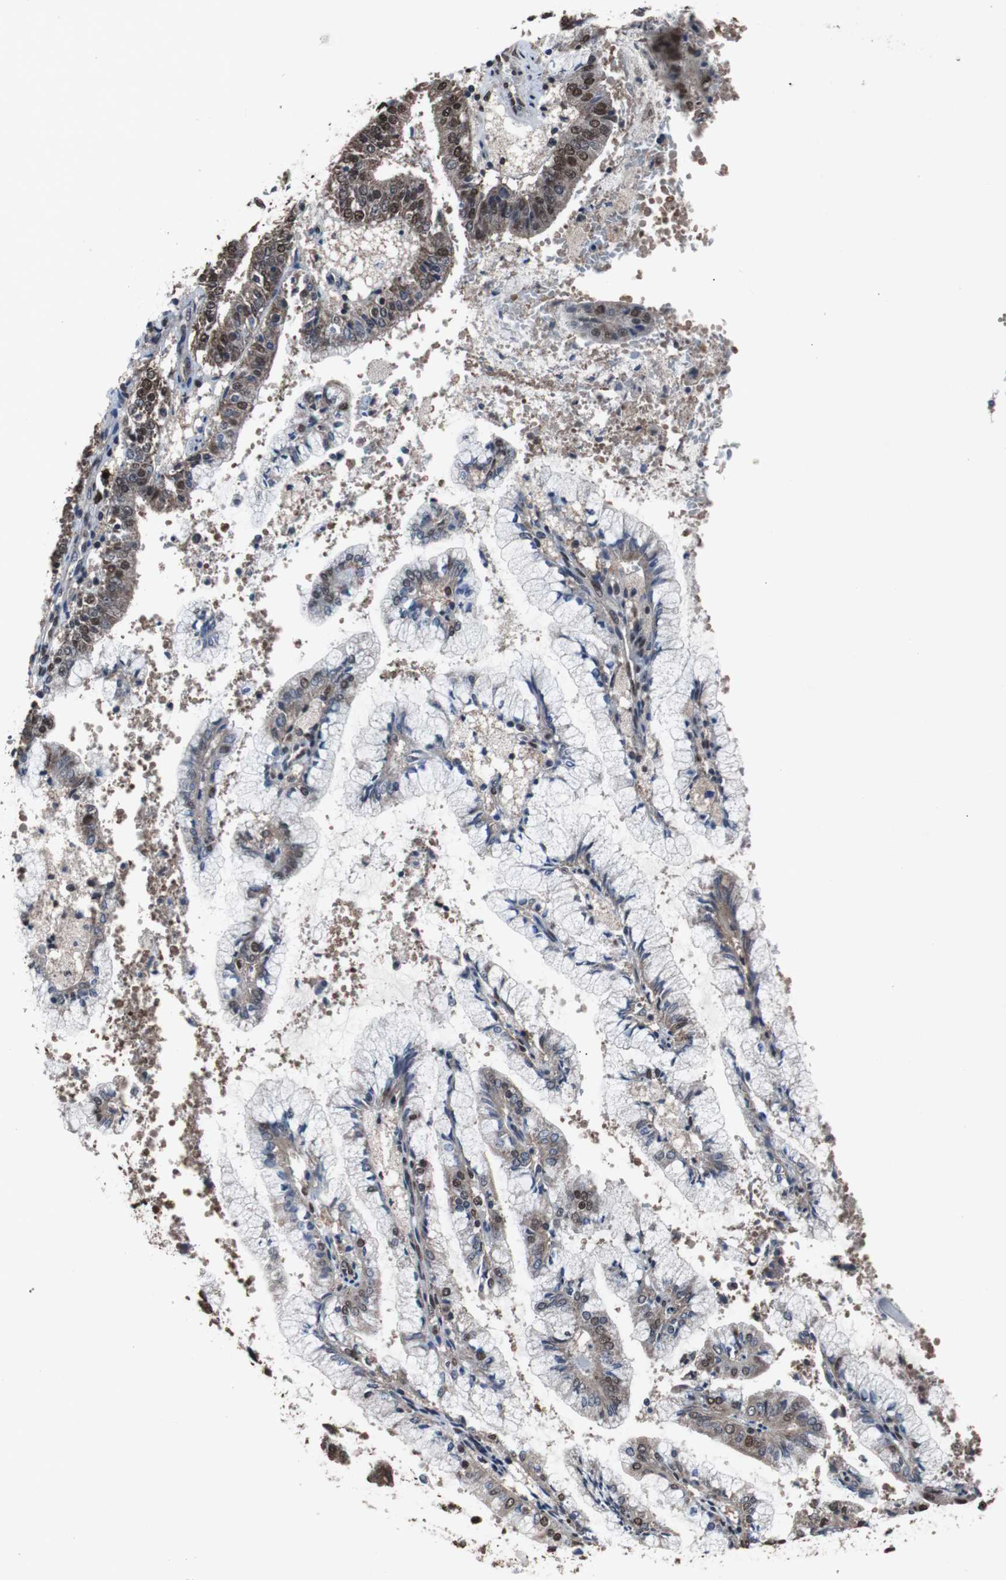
{"staining": {"intensity": "moderate", "quantity": "25%-75%", "location": "cytoplasmic/membranous,nuclear"}, "tissue": "endometrial cancer", "cell_type": "Tumor cells", "image_type": "cancer", "snomed": [{"axis": "morphology", "description": "Adenocarcinoma, NOS"}, {"axis": "topography", "description": "Endometrium"}], "caption": "A histopathology image showing moderate cytoplasmic/membranous and nuclear staining in about 25%-75% of tumor cells in endometrial cancer, as visualized by brown immunohistochemical staining.", "gene": "MED27", "patient": {"sex": "female", "age": 63}}